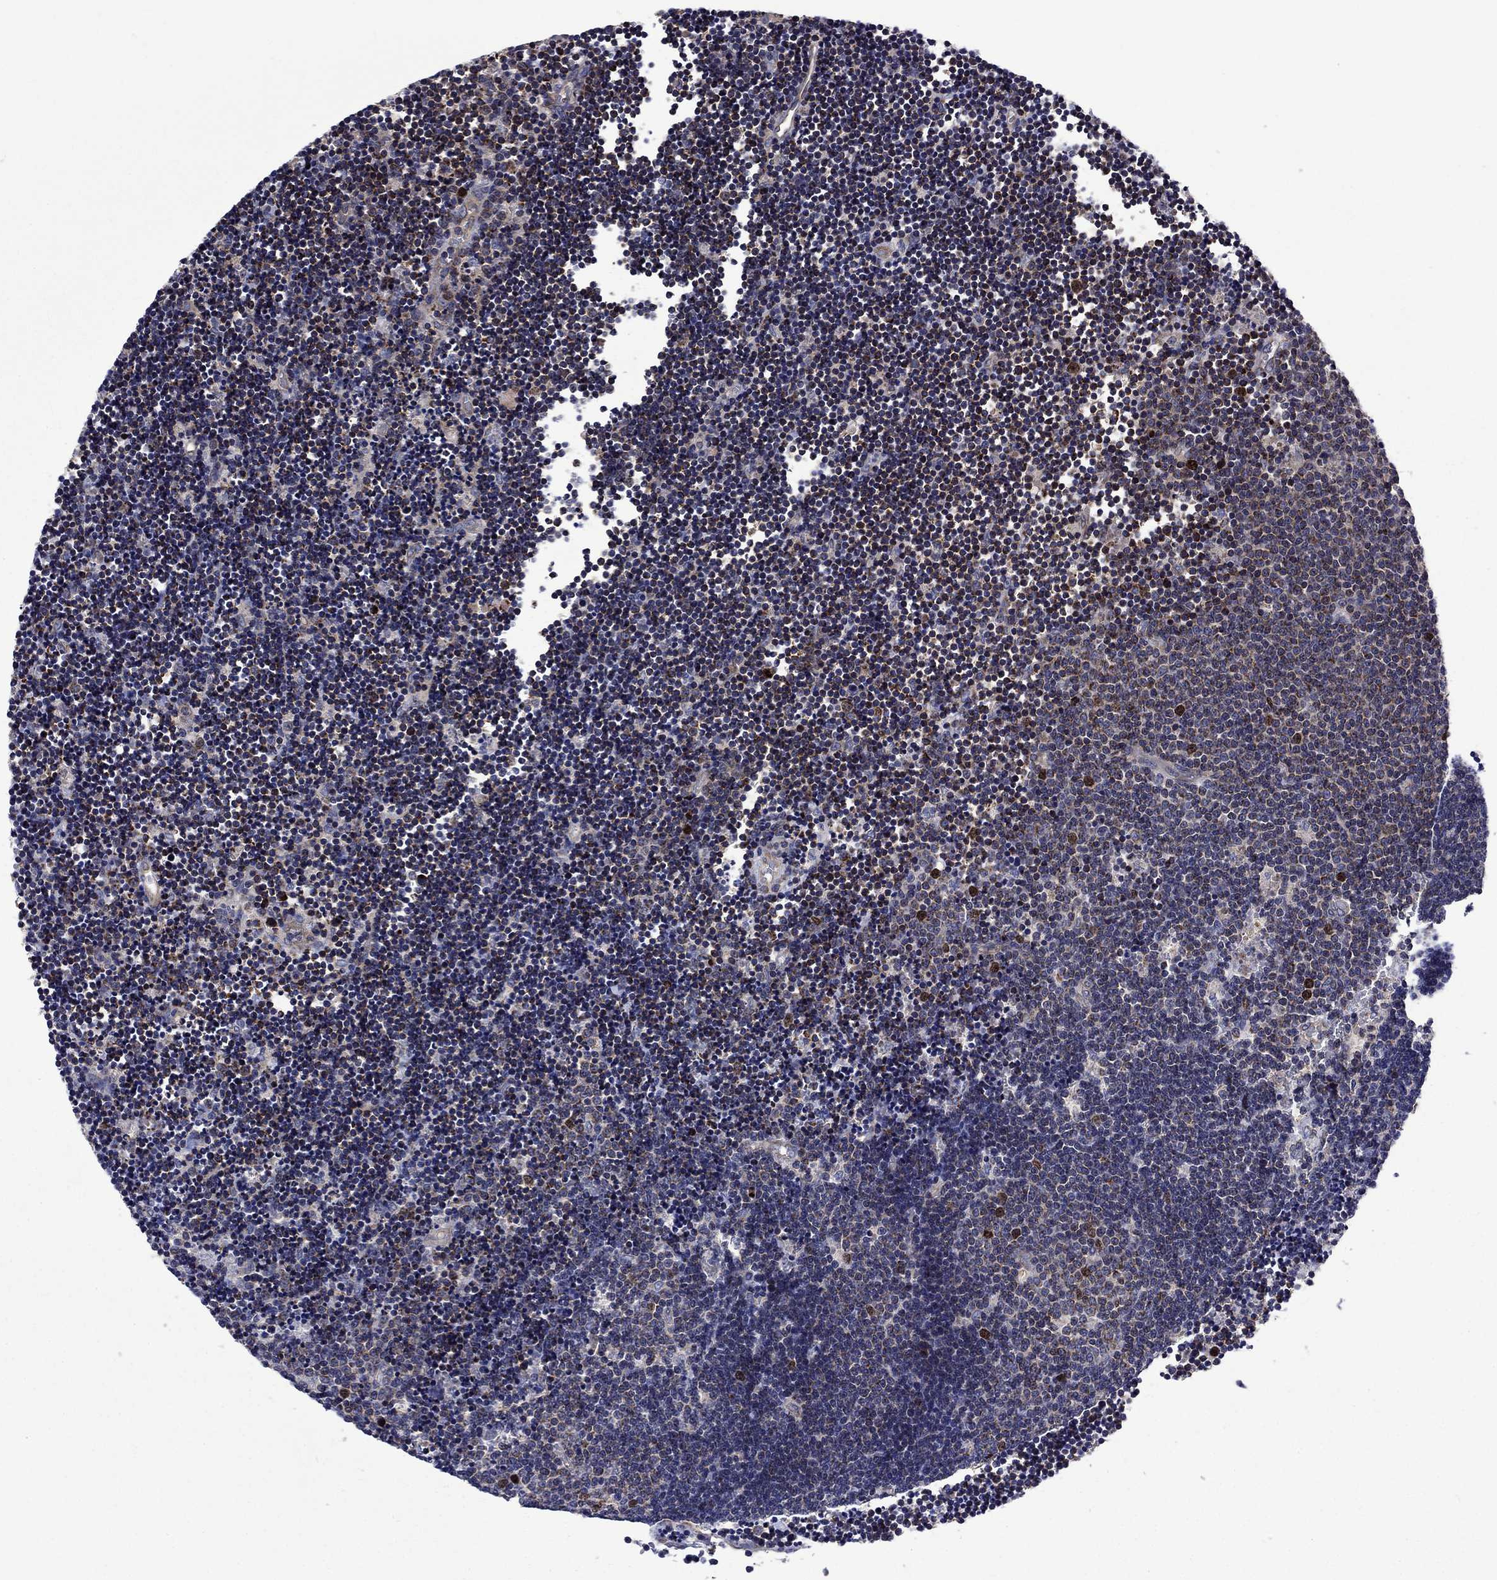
{"staining": {"intensity": "moderate", "quantity": "<25%", "location": "nuclear"}, "tissue": "lymphoma", "cell_type": "Tumor cells", "image_type": "cancer", "snomed": [{"axis": "morphology", "description": "Malignant lymphoma, non-Hodgkin's type, Low grade"}, {"axis": "topography", "description": "Brain"}], "caption": "Protein positivity by immunohistochemistry shows moderate nuclear expression in about <25% of tumor cells in low-grade malignant lymphoma, non-Hodgkin's type.", "gene": "KIF22", "patient": {"sex": "female", "age": 66}}